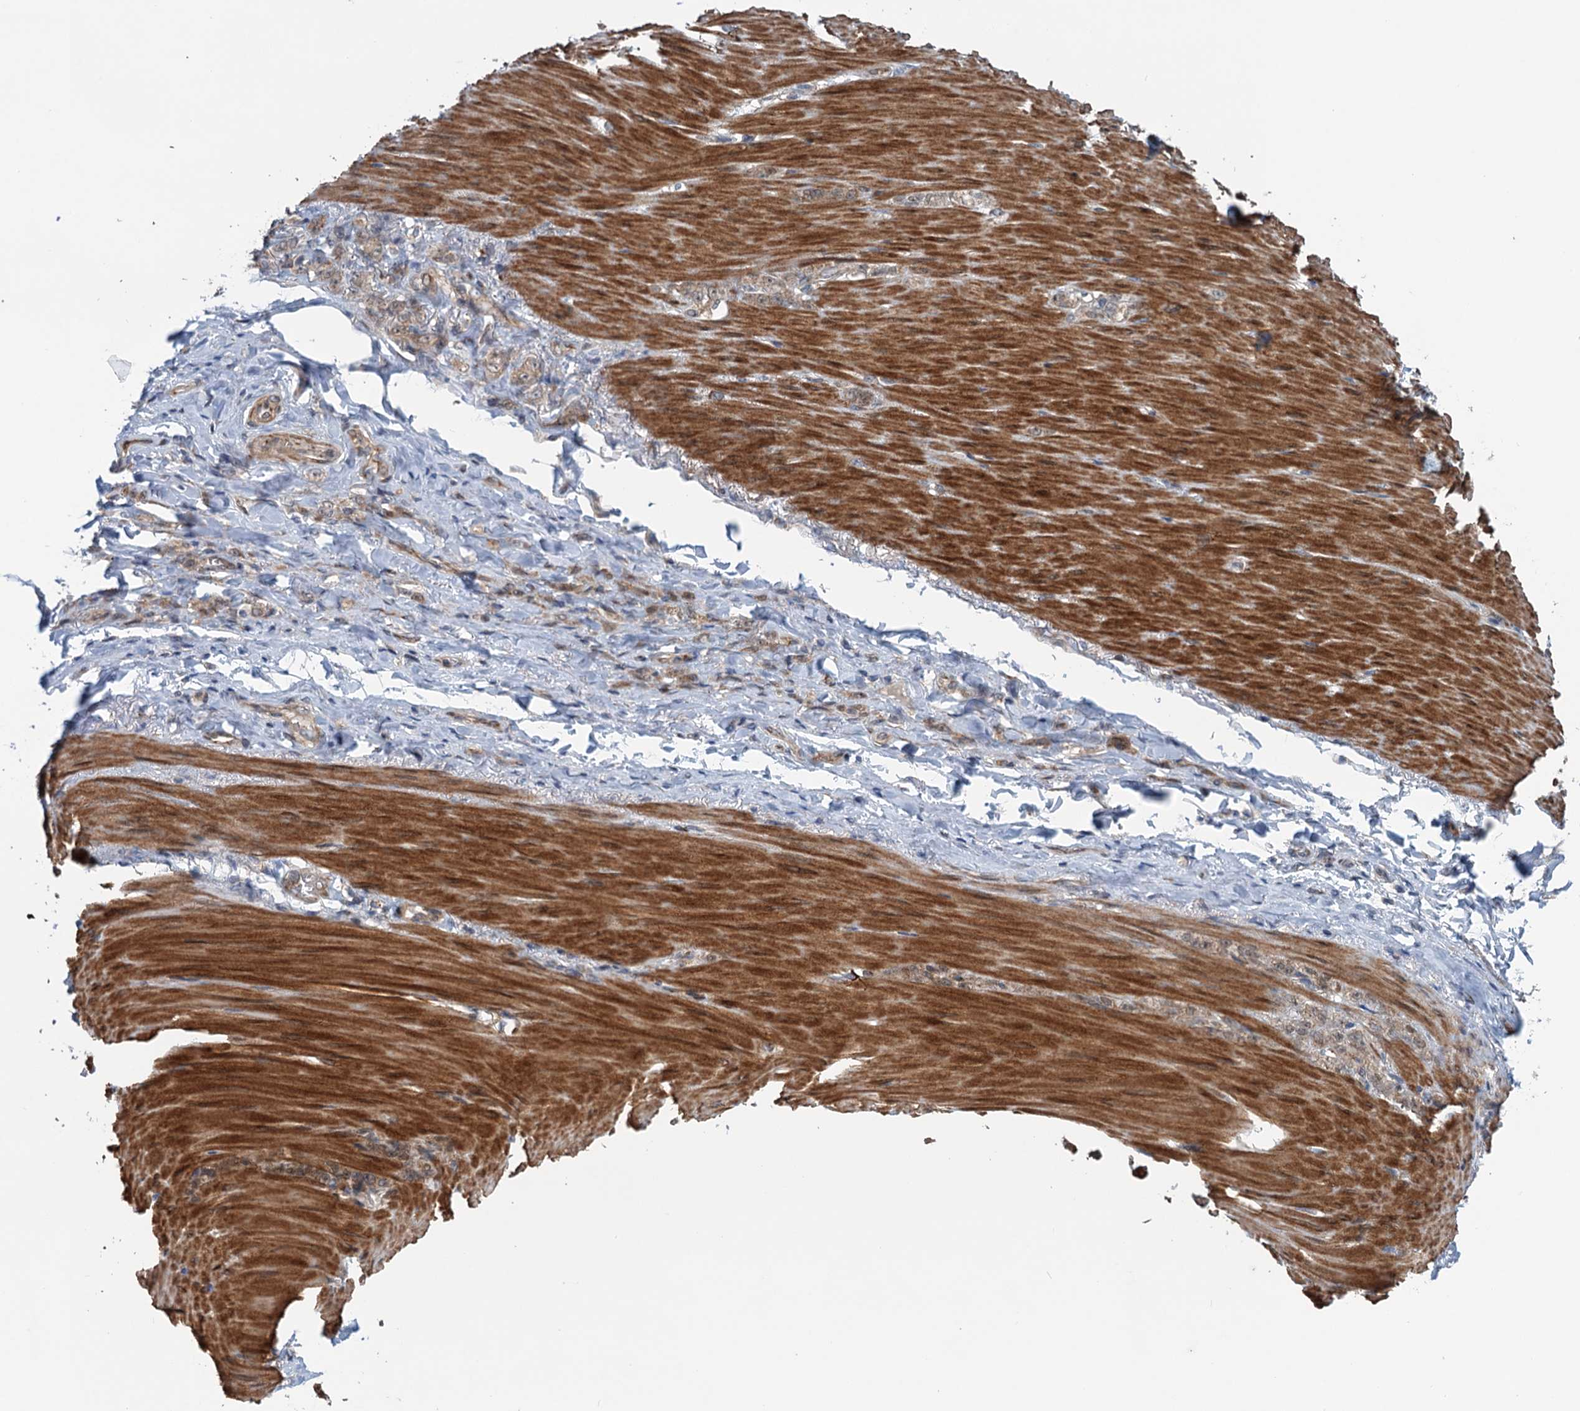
{"staining": {"intensity": "weak", "quantity": ">75%", "location": "cytoplasmic/membranous,nuclear"}, "tissue": "stomach cancer", "cell_type": "Tumor cells", "image_type": "cancer", "snomed": [{"axis": "morphology", "description": "Normal tissue, NOS"}, {"axis": "morphology", "description": "Adenocarcinoma, NOS"}, {"axis": "topography", "description": "Stomach"}], "caption": "The immunohistochemical stain highlights weak cytoplasmic/membranous and nuclear expression in tumor cells of adenocarcinoma (stomach) tissue.", "gene": "DYNC2I2", "patient": {"sex": "male", "age": 82}}